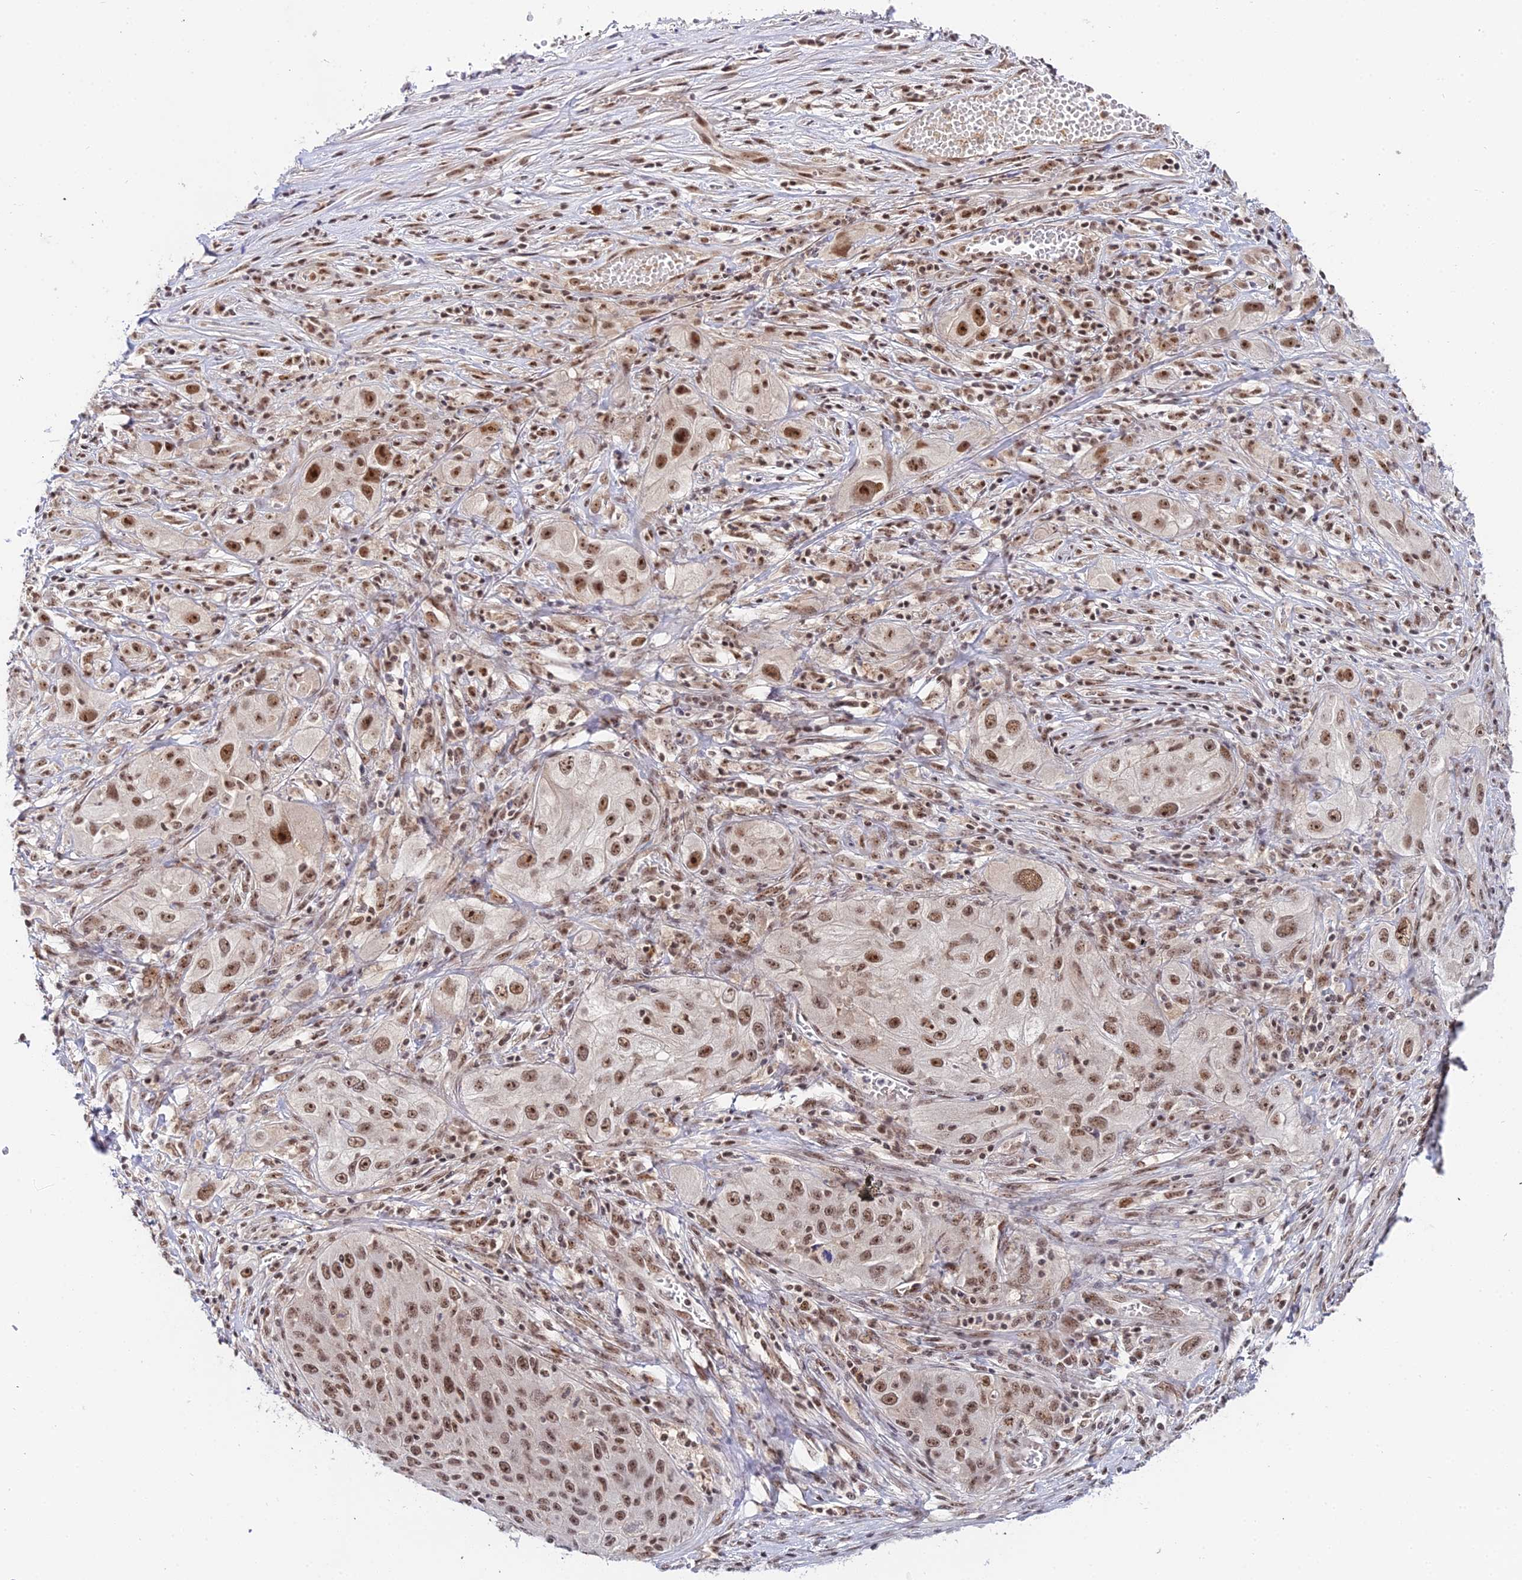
{"staining": {"intensity": "moderate", "quantity": ">75%", "location": "nuclear"}, "tissue": "lung cancer", "cell_type": "Tumor cells", "image_type": "cancer", "snomed": [{"axis": "morphology", "description": "Squamous cell carcinoma, NOS"}, {"axis": "topography", "description": "Lung"}], "caption": "DAB (3,3'-diaminobenzidine) immunohistochemical staining of human lung cancer reveals moderate nuclear protein expression in approximately >75% of tumor cells.", "gene": "EXOSC3", "patient": {"sex": "female", "age": 69}}